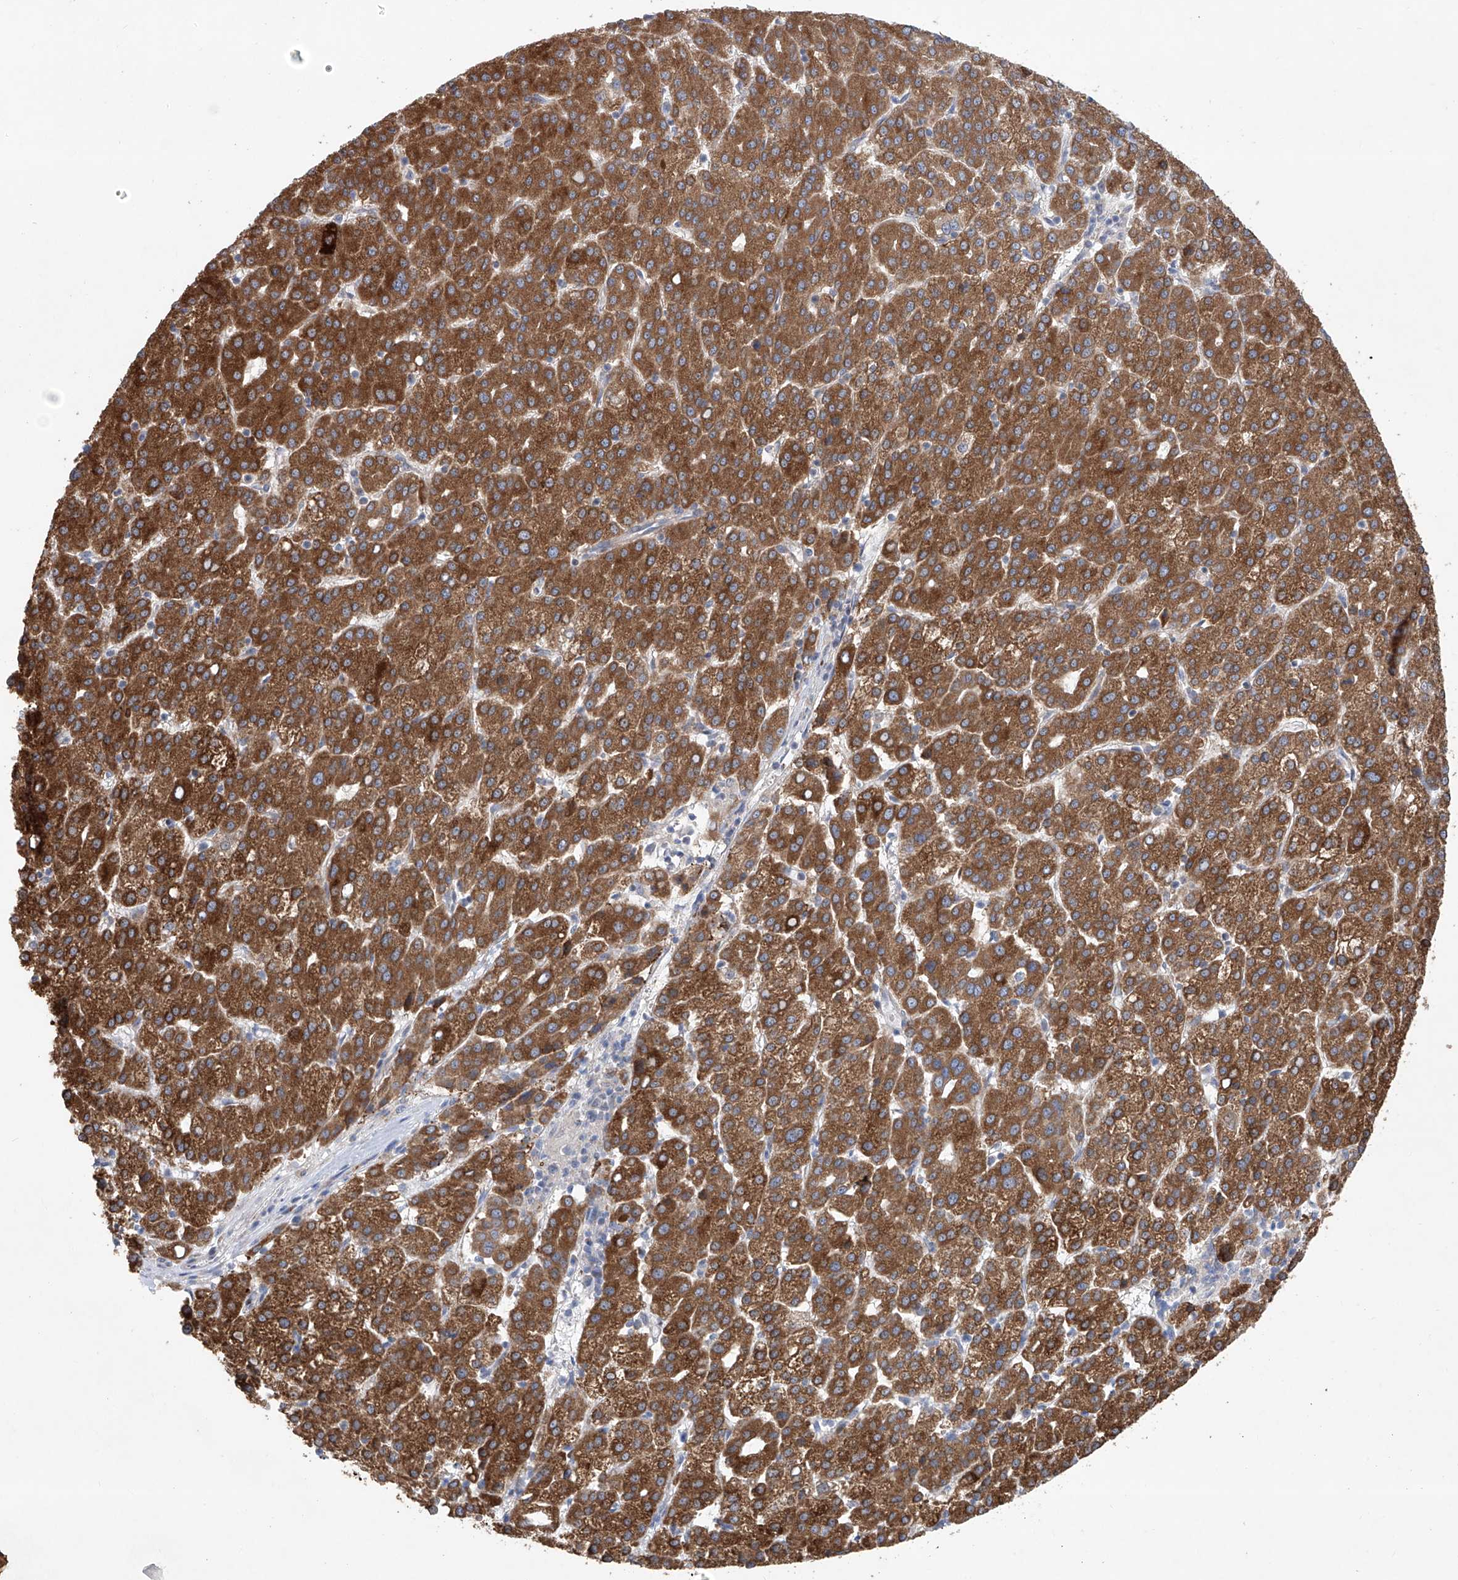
{"staining": {"intensity": "strong", "quantity": ">75%", "location": "cytoplasmic/membranous"}, "tissue": "liver cancer", "cell_type": "Tumor cells", "image_type": "cancer", "snomed": [{"axis": "morphology", "description": "Carcinoma, Hepatocellular, NOS"}, {"axis": "topography", "description": "Liver"}], "caption": "Strong cytoplasmic/membranous positivity is identified in about >75% of tumor cells in hepatocellular carcinoma (liver).", "gene": "KLC4", "patient": {"sex": "female", "age": 58}}